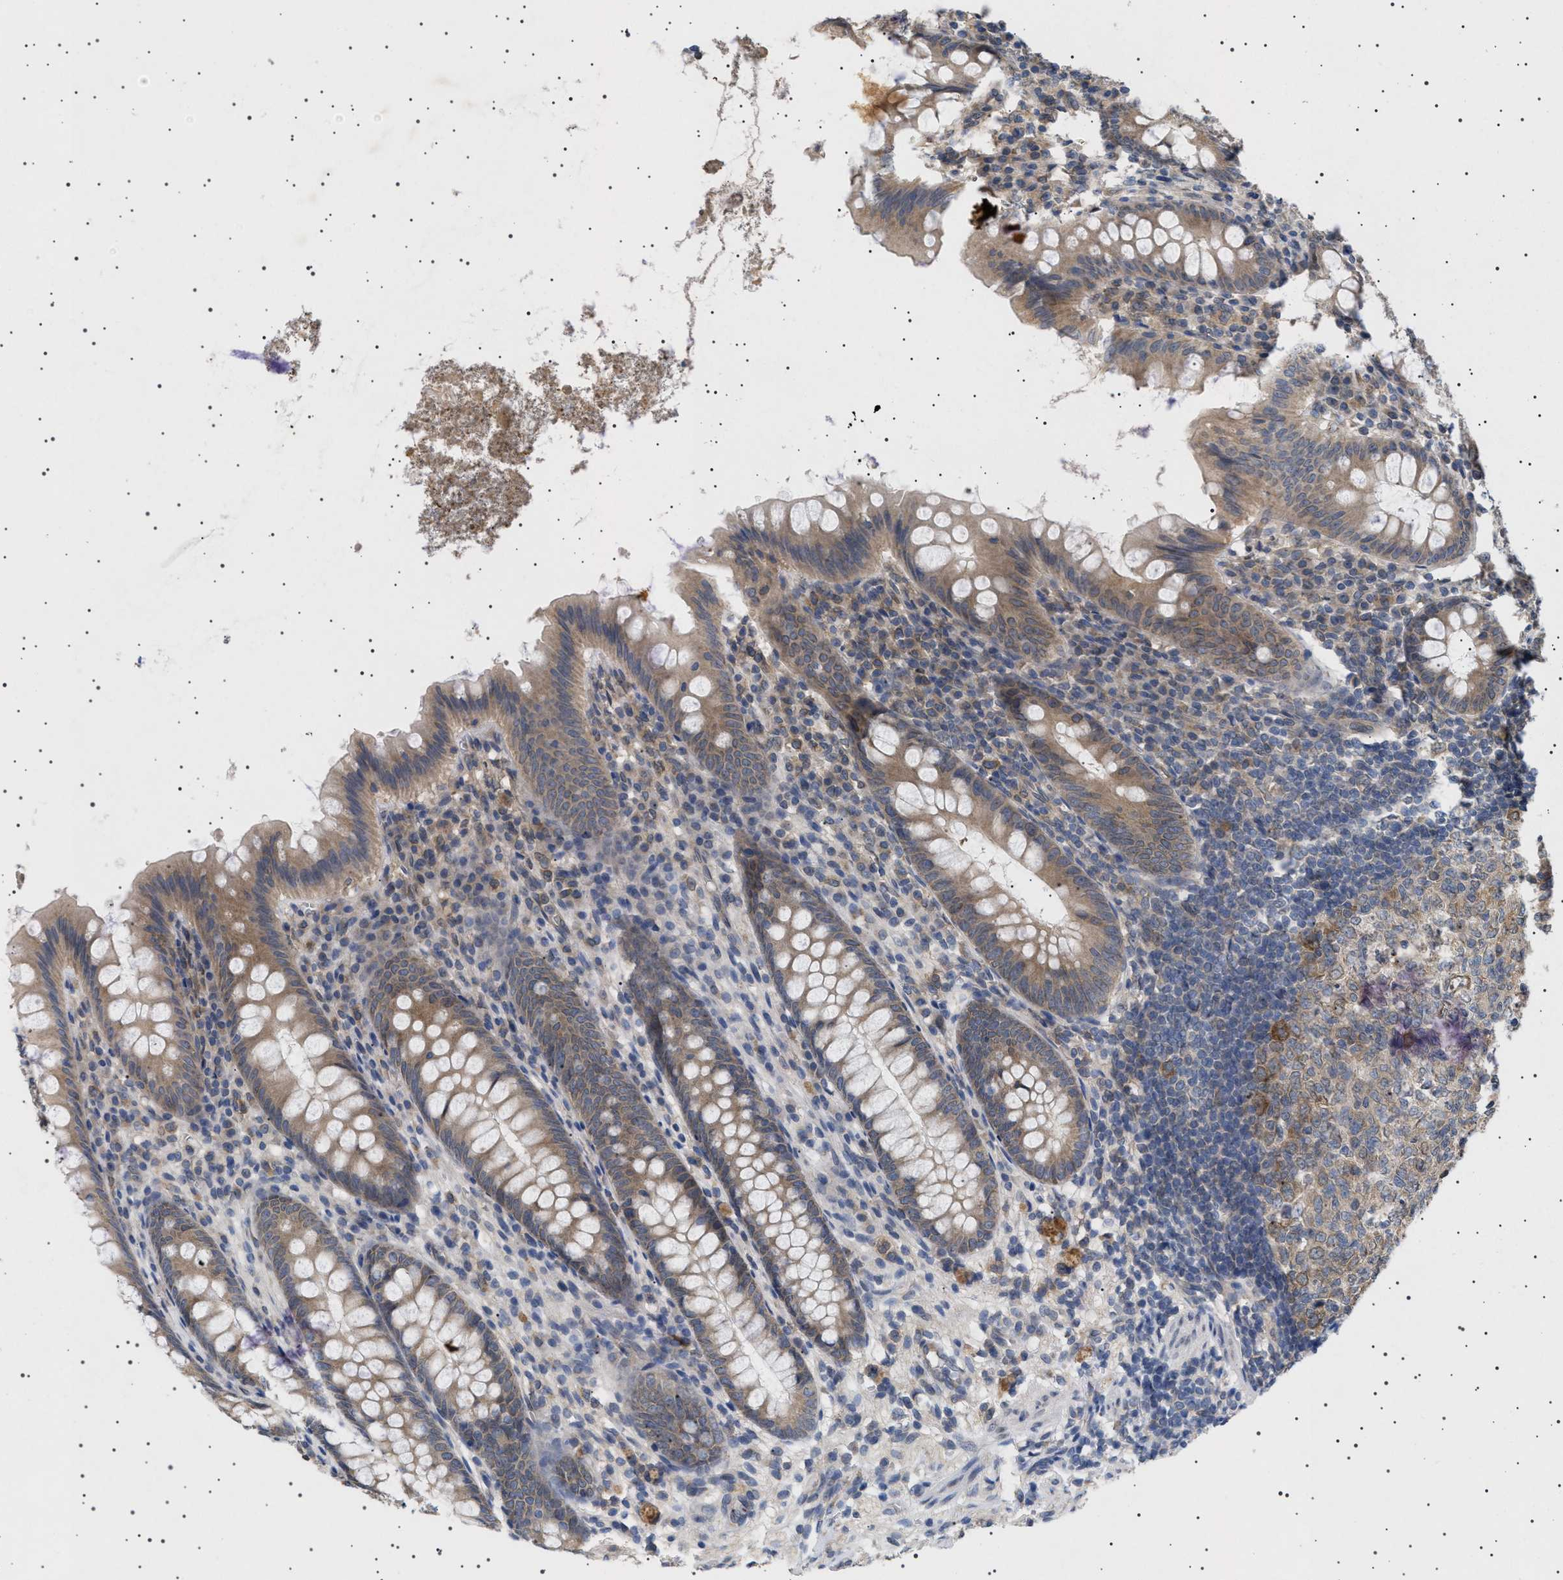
{"staining": {"intensity": "moderate", "quantity": ">75%", "location": "cytoplasmic/membranous"}, "tissue": "appendix", "cell_type": "Glandular cells", "image_type": "normal", "snomed": [{"axis": "morphology", "description": "Normal tissue, NOS"}, {"axis": "topography", "description": "Appendix"}], "caption": "Moderate cytoplasmic/membranous expression is seen in approximately >75% of glandular cells in benign appendix.", "gene": "NUP93", "patient": {"sex": "male", "age": 56}}